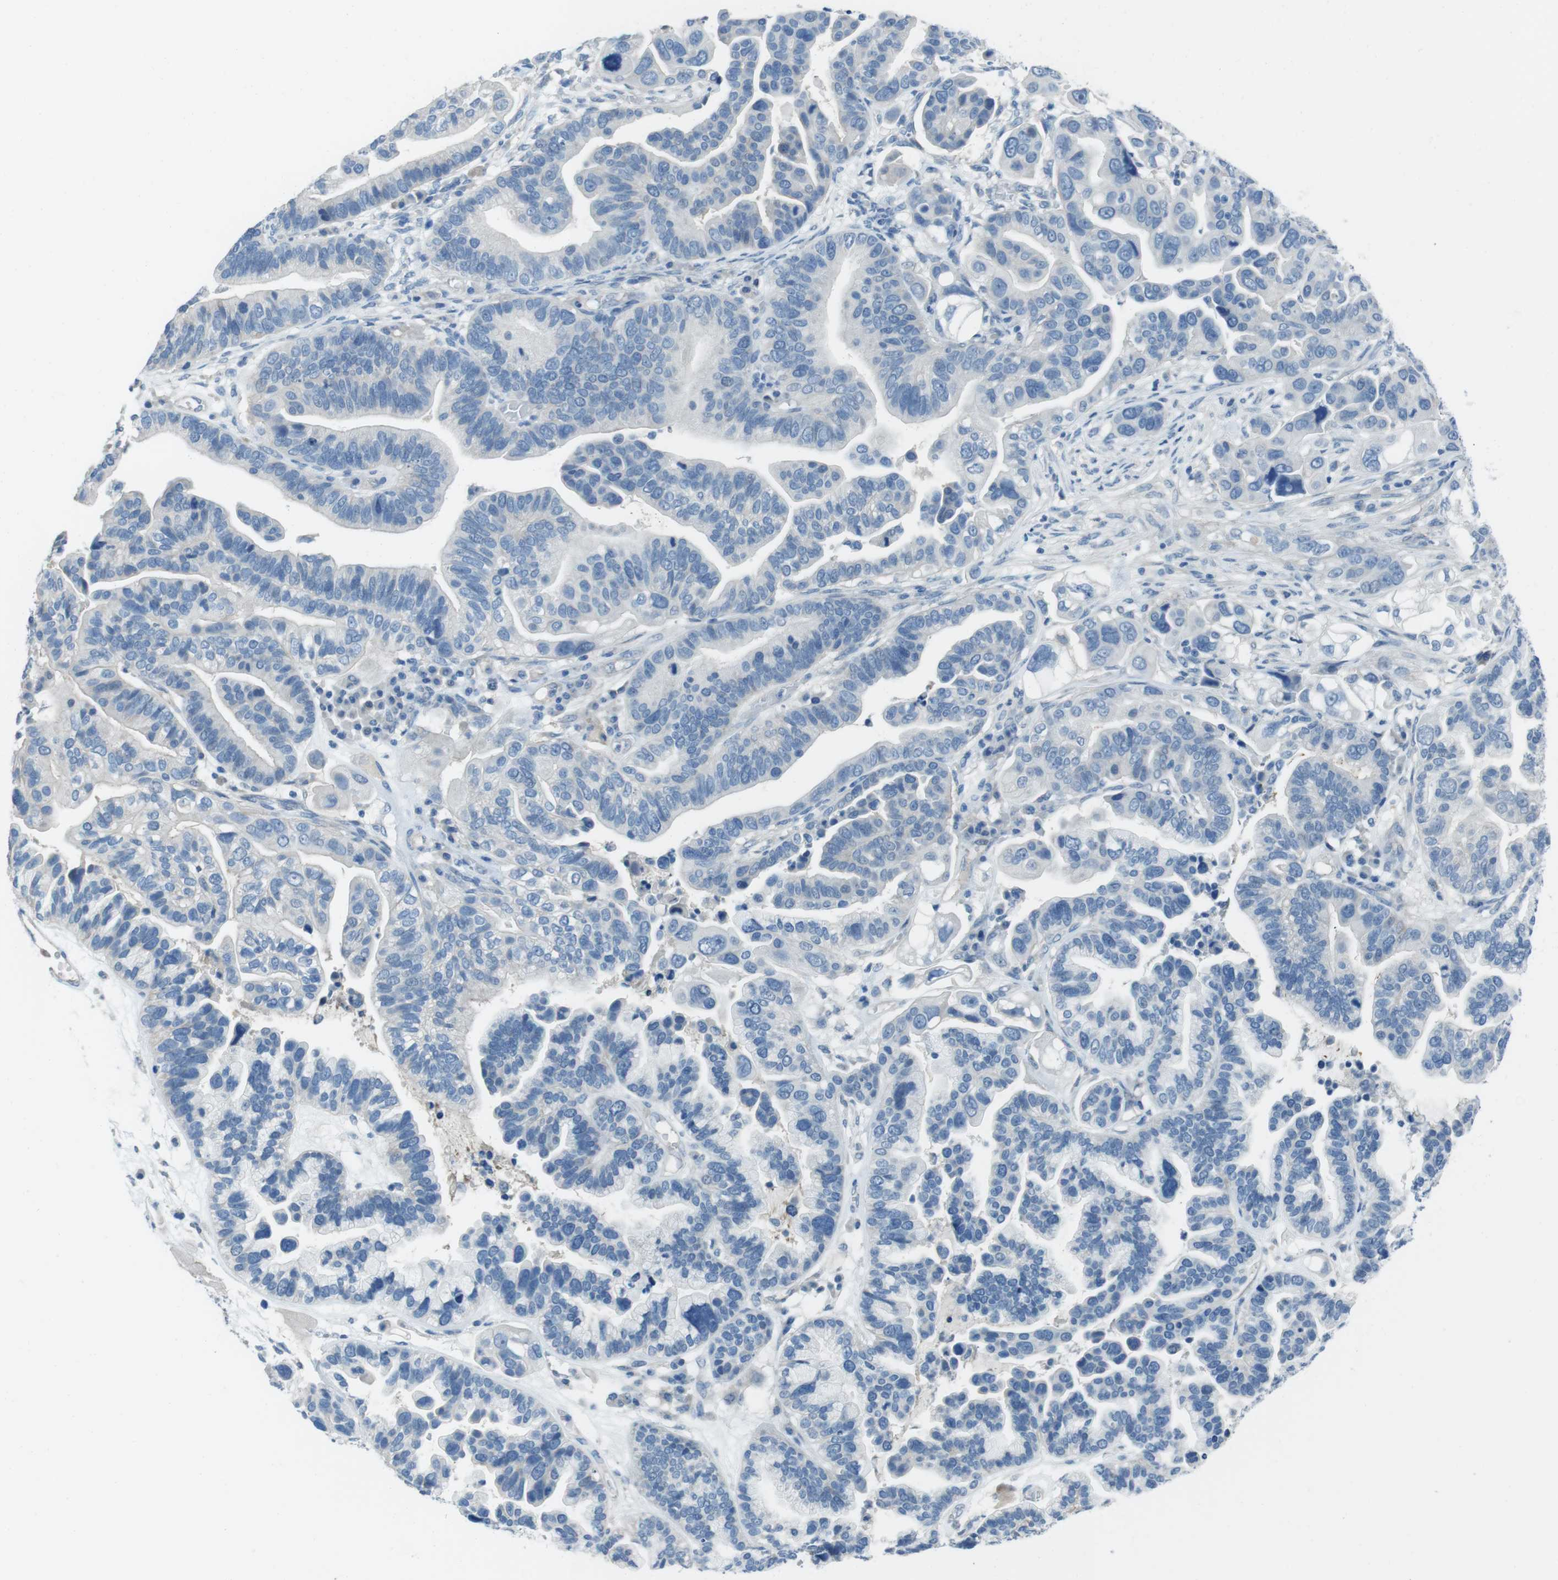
{"staining": {"intensity": "negative", "quantity": "none", "location": "none"}, "tissue": "ovarian cancer", "cell_type": "Tumor cells", "image_type": "cancer", "snomed": [{"axis": "morphology", "description": "Cystadenocarcinoma, serous, NOS"}, {"axis": "topography", "description": "Ovary"}], "caption": "This photomicrograph is of serous cystadenocarcinoma (ovarian) stained with immunohistochemistry to label a protein in brown with the nuclei are counter-stained blue. There is no staining in tumor cells.", "gene": "CYP2C8", "patient": {"sex": "female", "age": 56}}